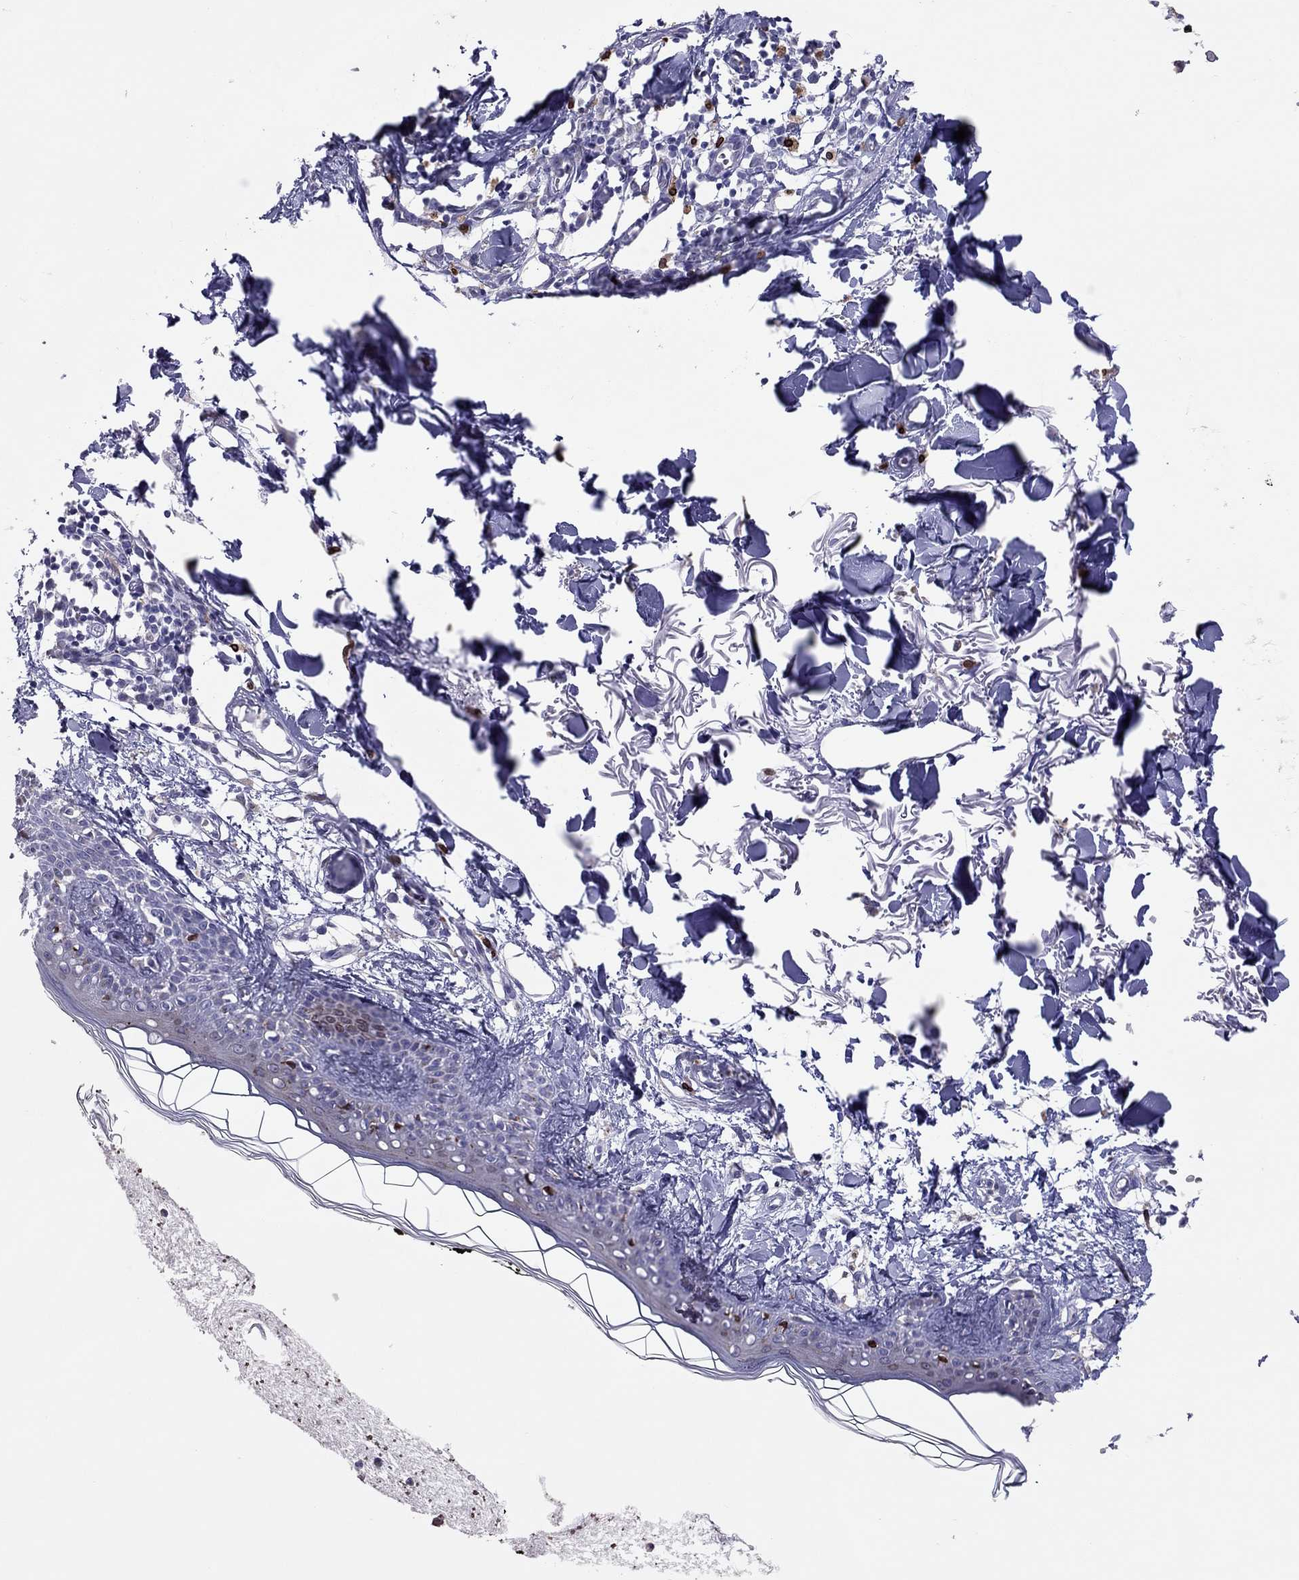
{"staining": {"intensity": "negative", "quantity": "none", "location": "none"}, "tissue": "skin", "cell_type": "Fibroblasts", "image_type": "normal", "snomed": [{"axis": "morphology", "description": "Normal tissue, NOS"}, {"axis": "topography", "description": "Skin"}], "caption": "This is a photomicrograph of immunohistochemistry staining of unremarkable skin, which shows no positivity in fibroblasts. Brightfield microscopy of immunohistochemistry stained with DAB (3,3'-diaminobenzidine) (brown) and hematoxylin (blue), captured at high magnification.", "gene": "ADORA2A", "patient": {"sex": "male", "age": 76}}